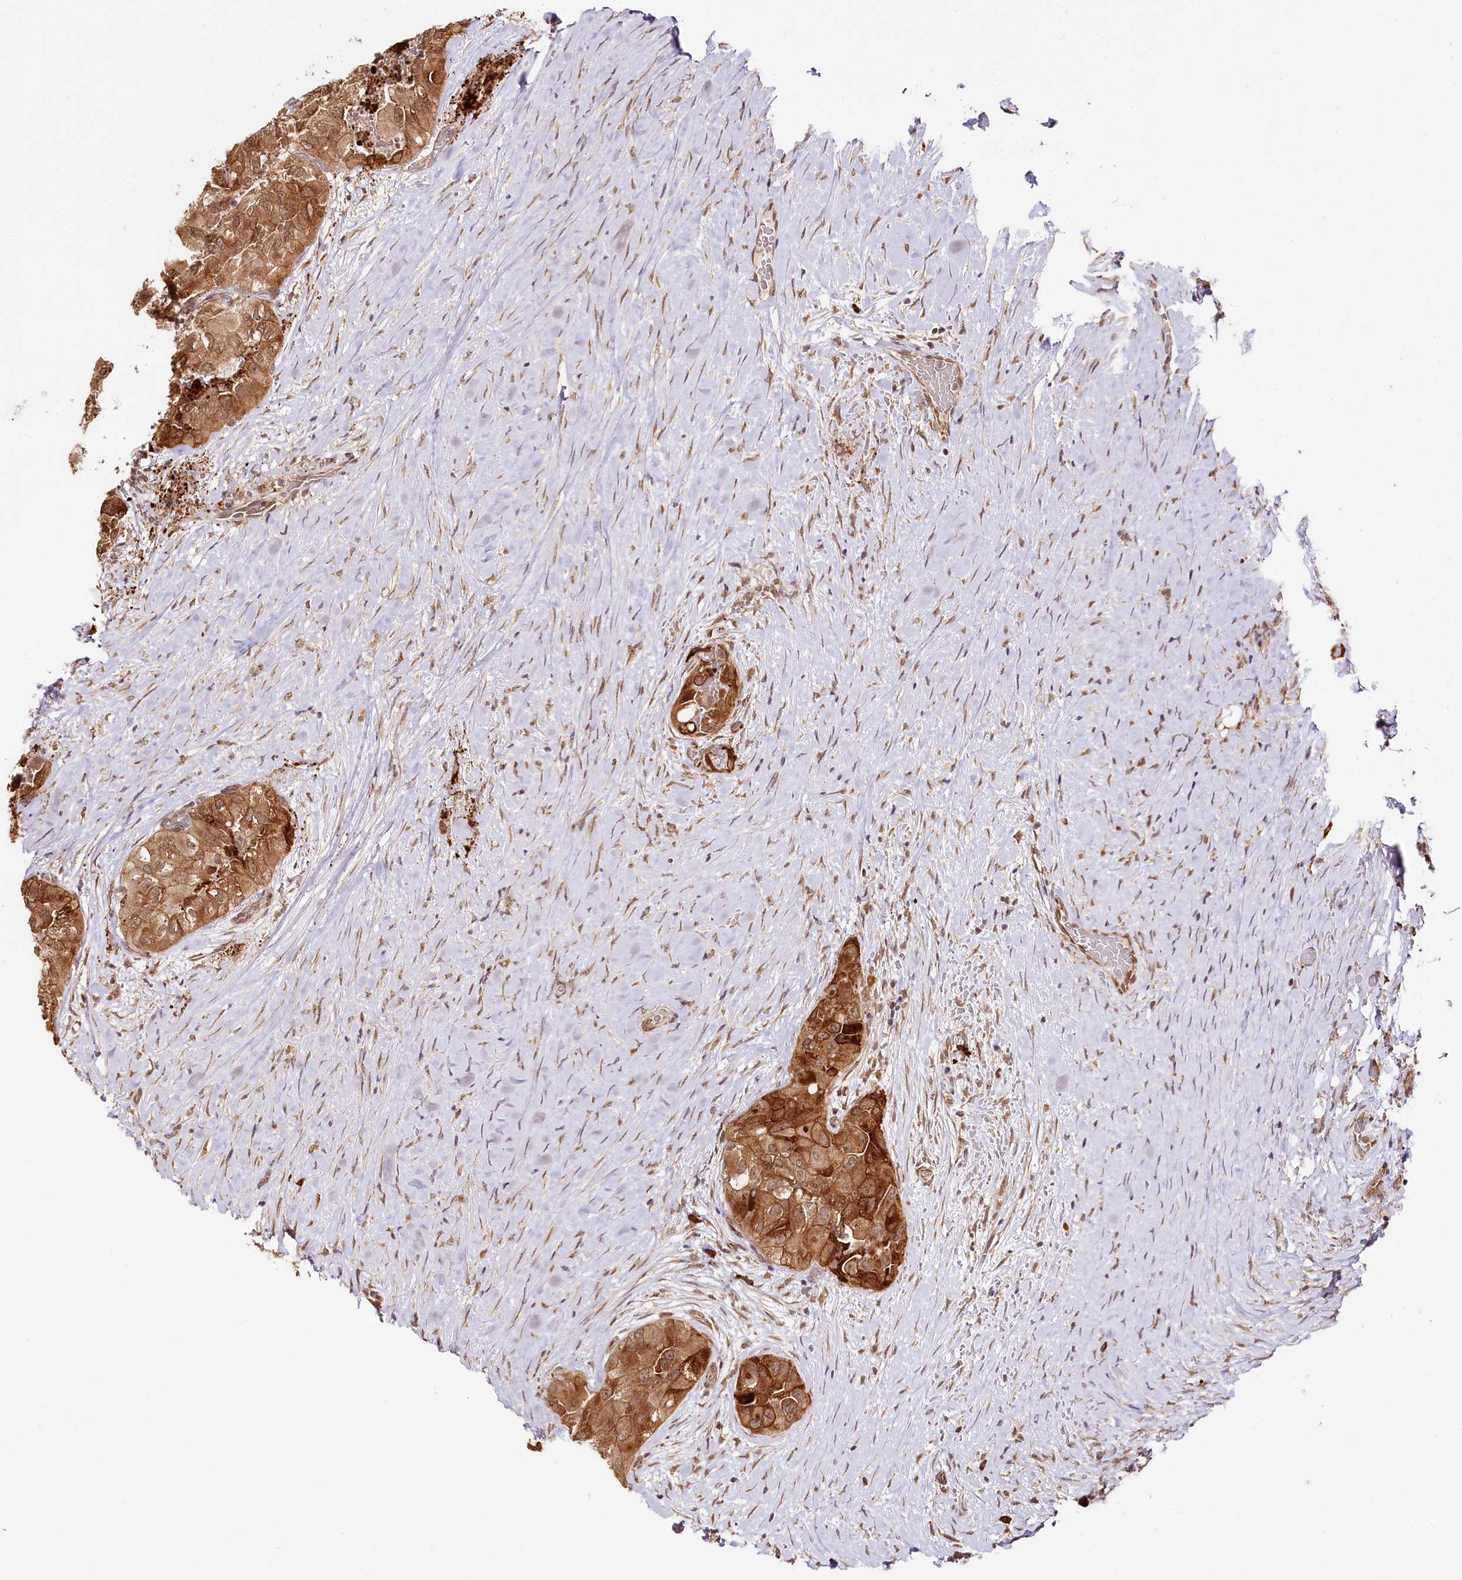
{"staining": {"intensity": "strong", "quantity": ">75%", "location": "cytoplasmic/membranous"}, "tissue": "thyroid cancer", "cell_type": "Tumor cells", "image_type": "cancer", "snomed": [{"axis": "morphology", "description": "Papillary adenocarcinoma, NOS"}, {"axis": "topography", "description": "Thyroid gland"}], "caption": "Strong cytoplasmic/membranous expression for a protein is seen in approximately >75% of tumor cells of thyroid papillary adenocarcinoma using IHC.", "gene": "ENSG00000144785", "patient": {"sex": "female", "age": 59}}